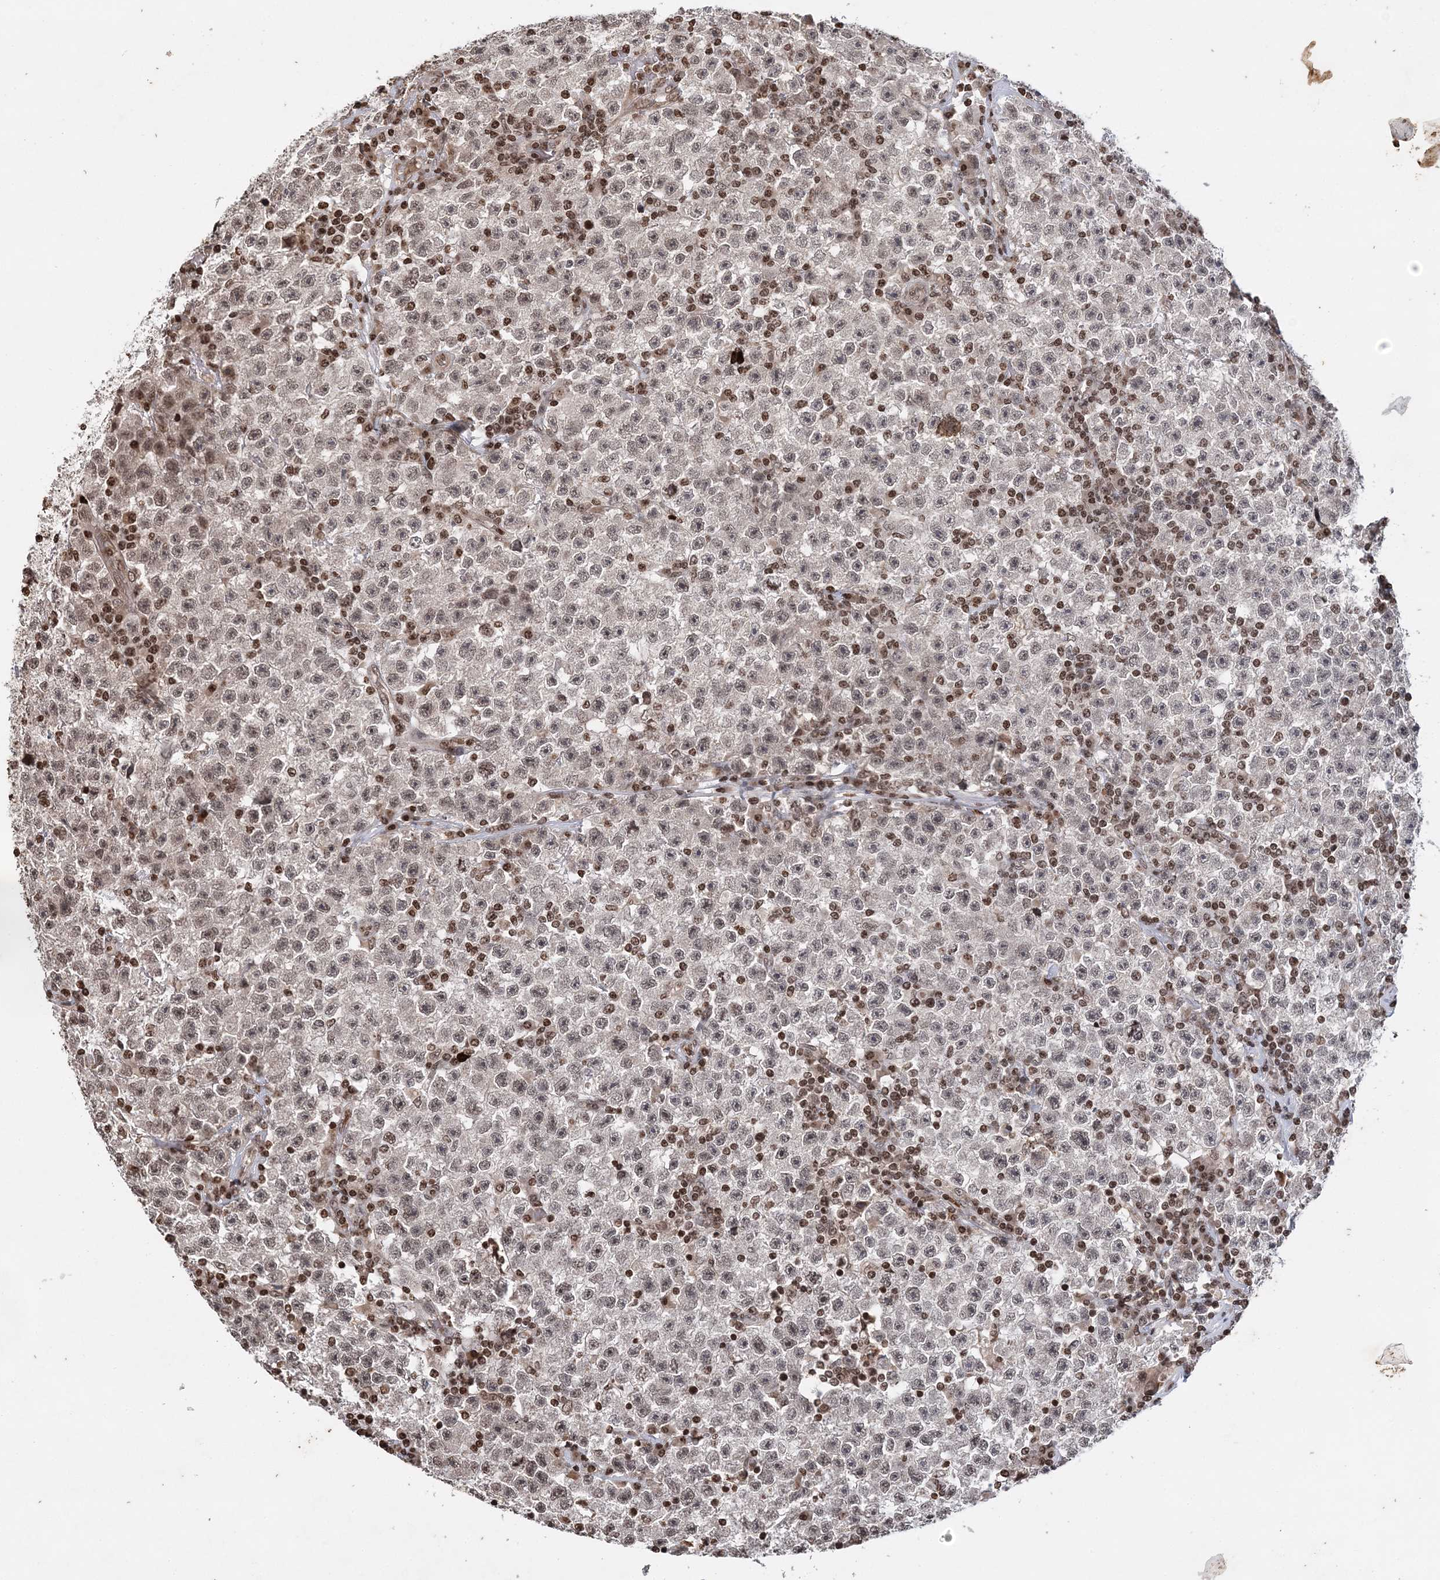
{"staining": {"intensity": "negative", "quantity": "none", "location": "none"}, "tissue": "testis cancer", "cell_type": "Tumor cells", "image_type": "cancer", "snomed": [{"axis": "morphology", "description": "Seminoma, NOS"}, {"axis": "topography", "description": "Testis"}], "caption": "There is no significant staining in tumor cells of testis cancer (seminoma).", "gene": "NEDD9", "patient": {"sex": "male", "age": 22}}